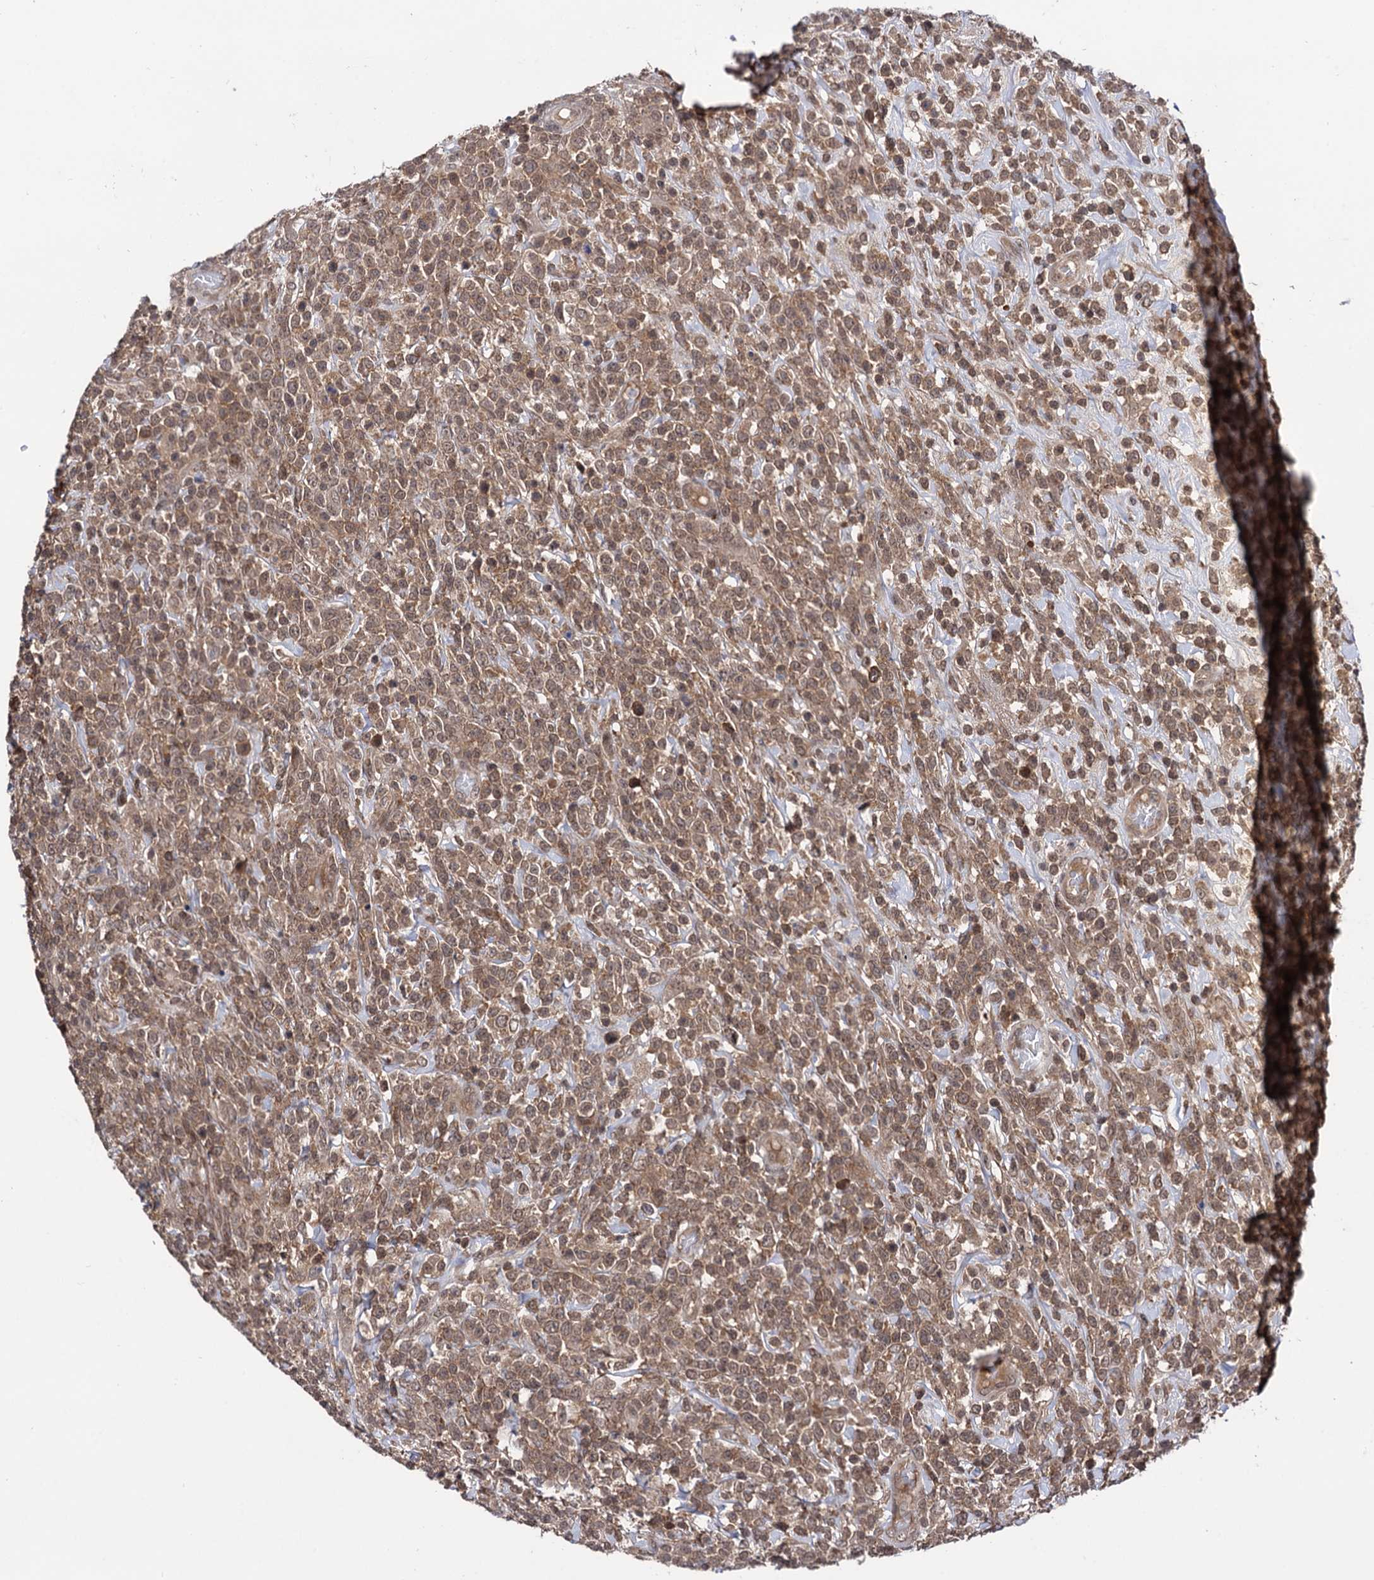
{"staining": {"intensity": "moderate", "quantity": ">75%", "location": "cytoplasmic/membranous,nuclear"}, "tissue": "lymphoma", "cell_type": "Tumor cells", "image_type": "cancer", "snomed": [{"axis": "morphology", "description": "Malignant lymphoma, non-Hodgkin's type, High grade"}, {"axis": "topography", "description": "Colon"}], "caption": "Immunohistochemical staining of human lymphoma reveals medium levels of moderate cytoplasmic/membranous and nuclear protein expression in approximately >75% of tumor cells.", "gene": "MICAL2", "patient": {"sex": "female", "age": 53}}